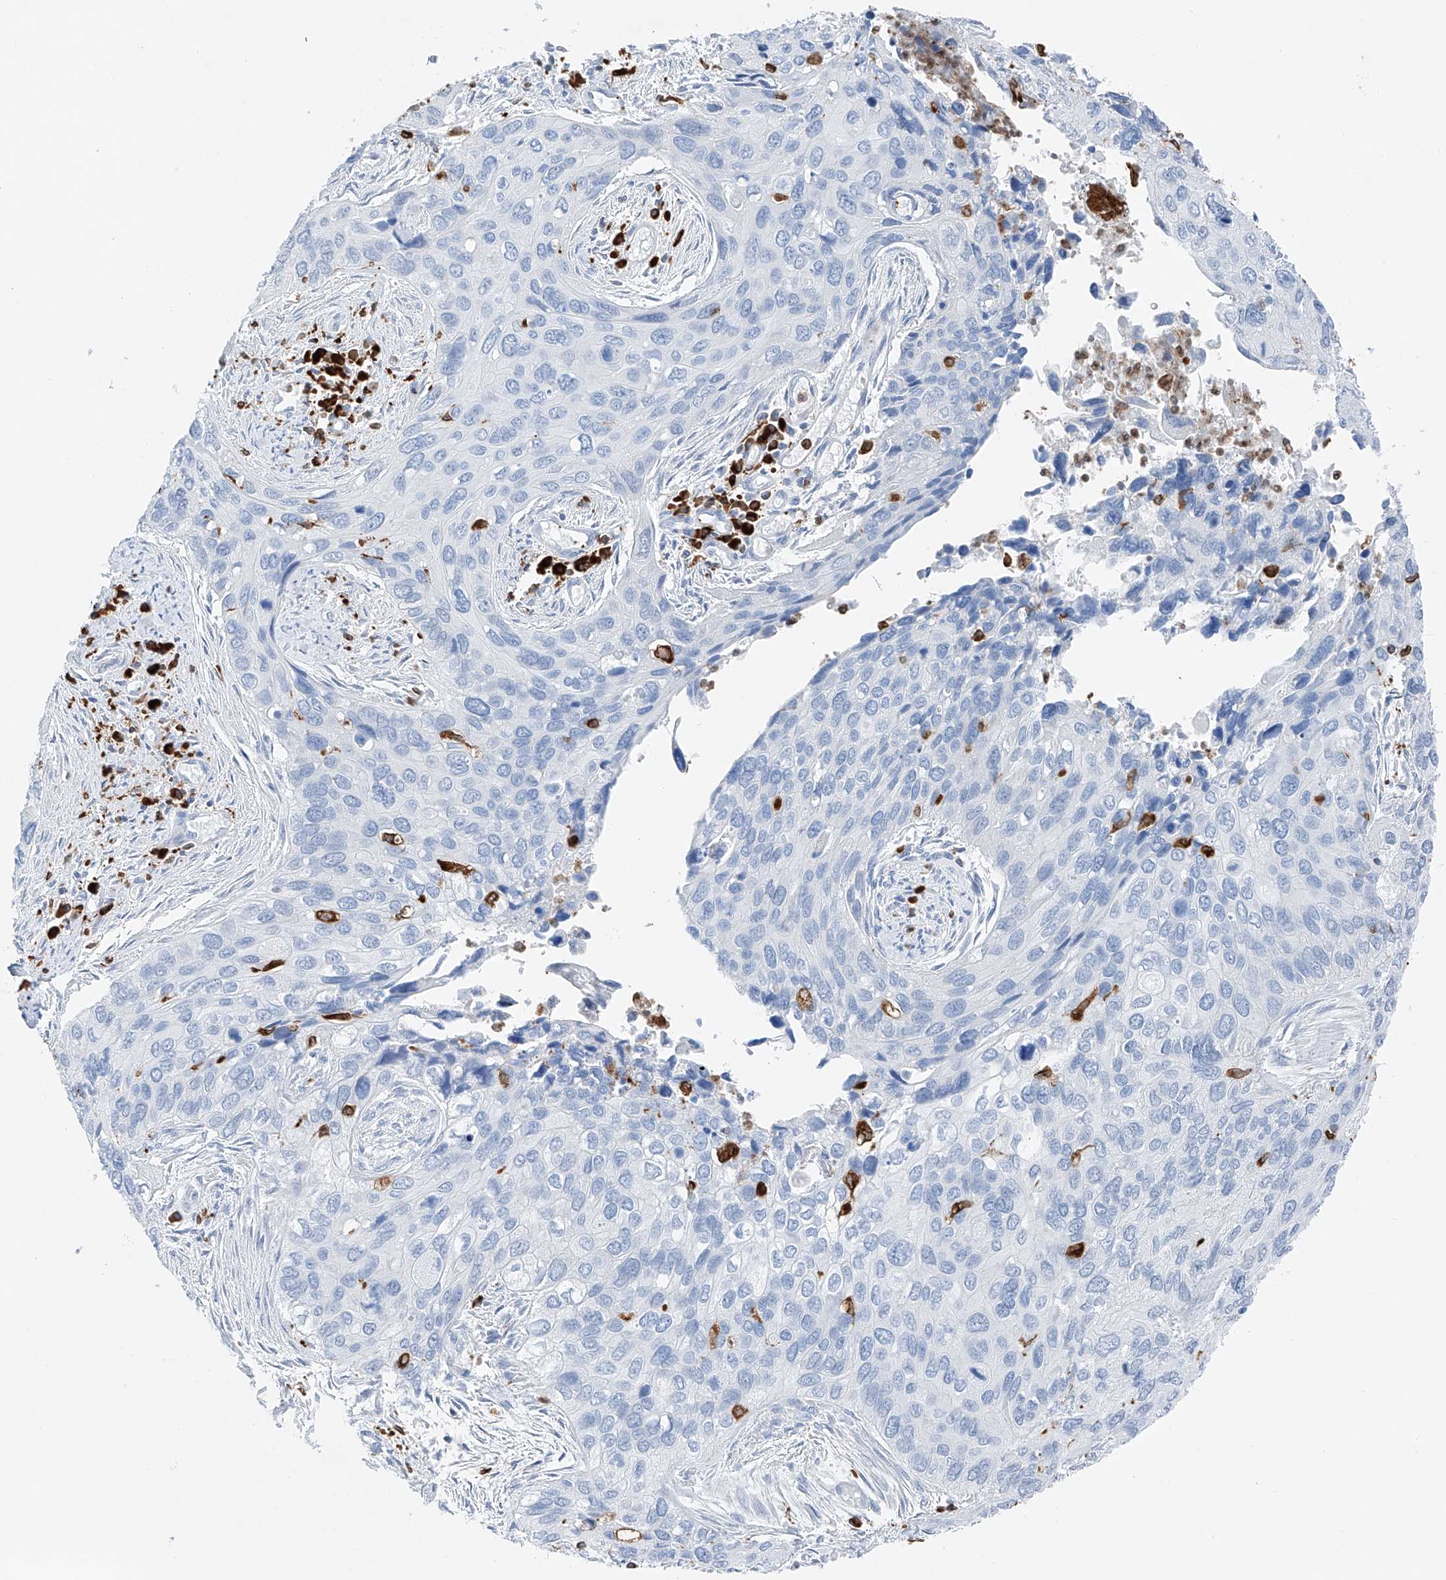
{"staining": {"intensity": "negative", "quantity": "none", "location": "none"}, "tissue": "cervical cancer", "cell_type": "Tumor cells", "image_type": "cancer", "snomed": [{"axis": "morphology", "description": "Squamous cell carcinoma, NOS"}, {"axis": "topography", "description": "Cervix"}], "caption": "This is an immunohistochemistry (IHC) micrograph of cervical cancer. There is no expression in tumor cells.", "gene": "TBXAS1", "patient": {"sex": "female", "age": 55}}